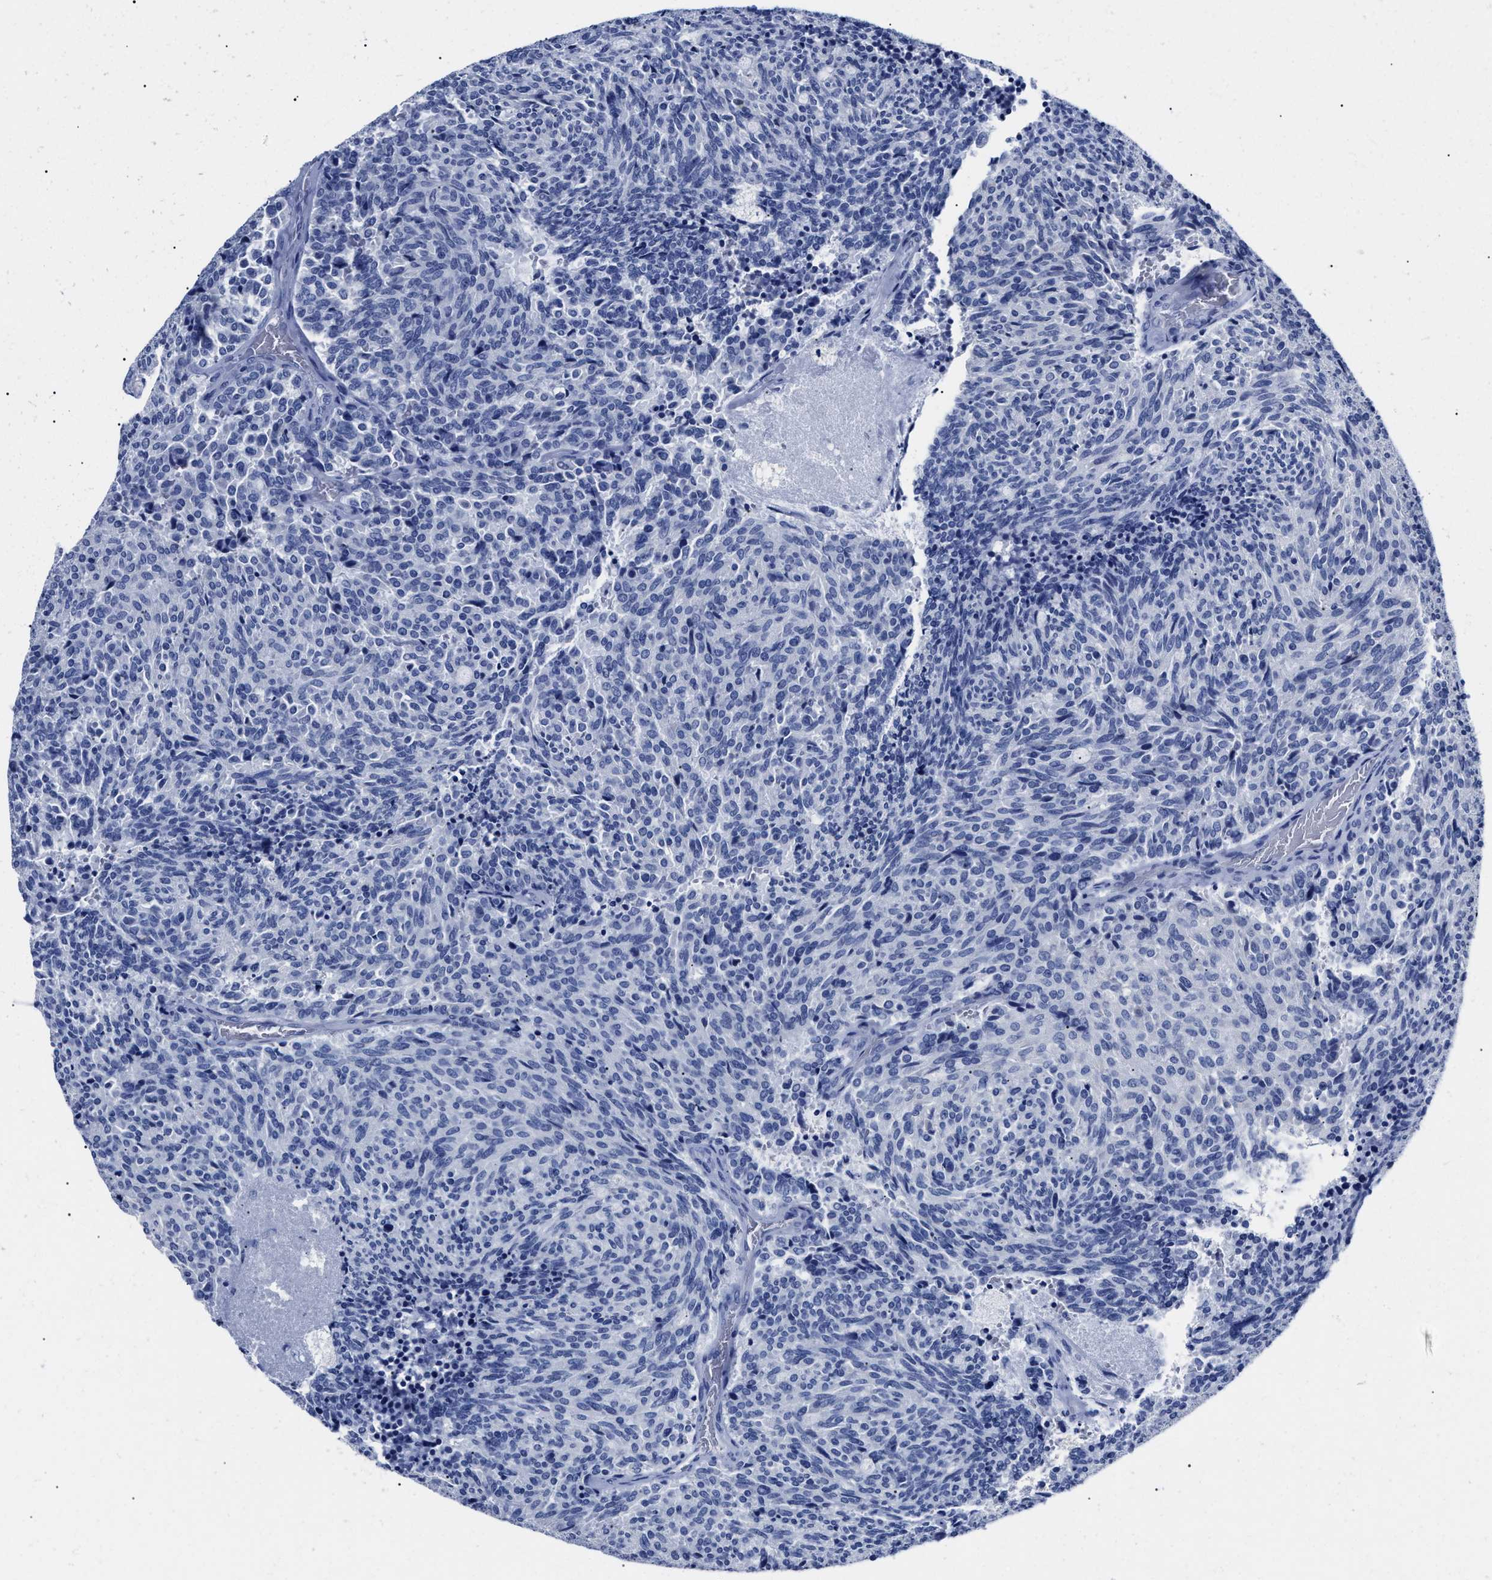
{"staining": {"intensity": "negative", "quantity": "none", "location": "none"}, "tissue": "carcinoid", "cell_type": "Tumor cells", "image_type": "cancer", "snomed": [{"axis": "morphology", "description": "Carcinoid, malignant, NOS"}, {"axis": "topography", "description": "Pancreas"}], "caption": "Tumor cells show no significant protein positivity in carcinoid (malignant).", "gene": "ALPG", "patient": {"sex": "female", "age": 54}}